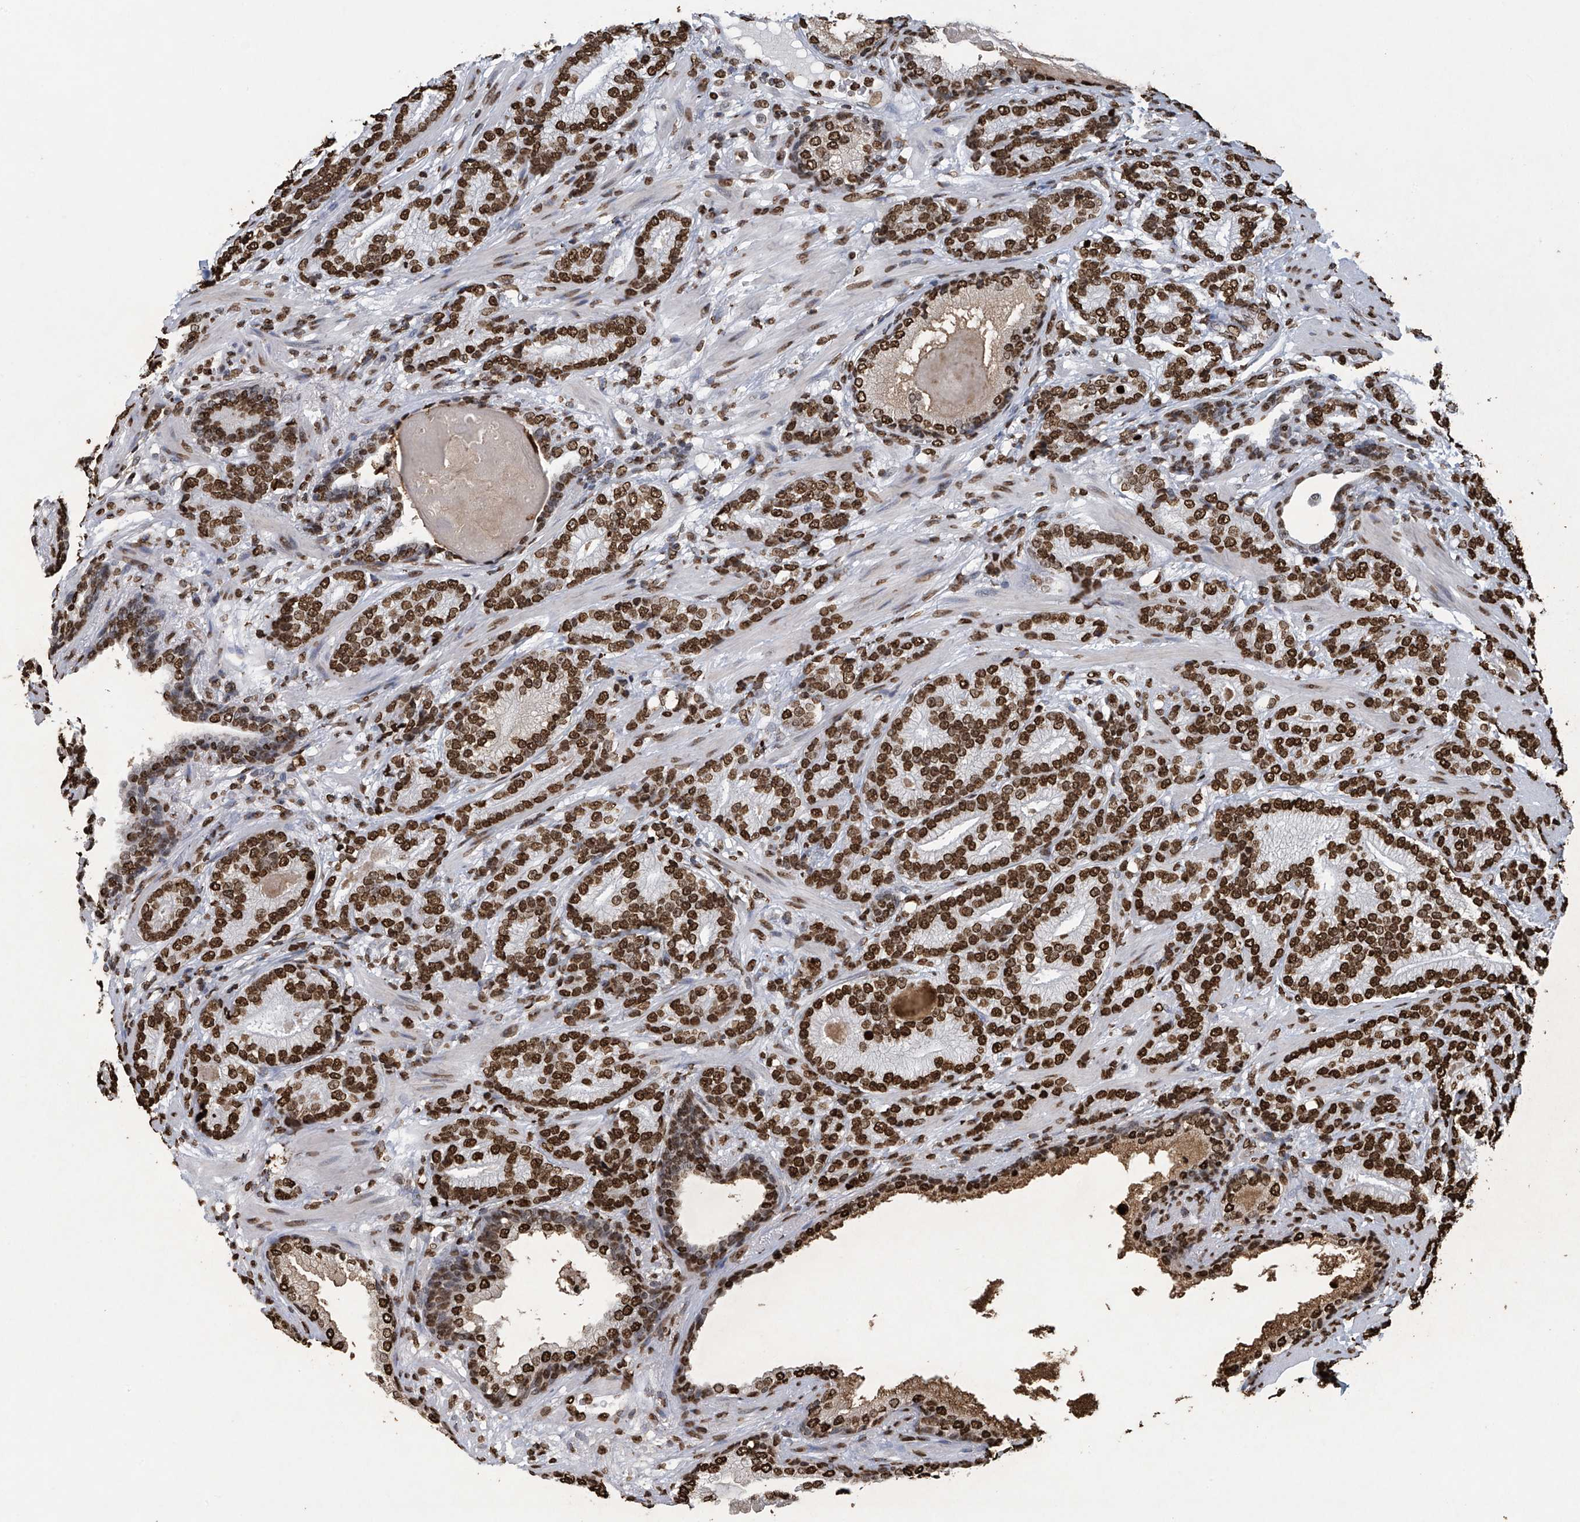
{"staining": {"intensity": "strong", "quantity": ">75%", "location": "nuclear"}, "tissue": "prostate cancer", "cell_type": "Tumor cells", "image_type": "cancer", "snomed": [{"axis": "morphology", "description": "Adenocarcinoma, High grade"}, {"axis": "topography", "description": "Prostate"}], "caption": "Brown immunohistochemical staining in human prostate high-grade adenocarcinoma displays strong nuclear expression in approximately >75% of tumor cells.", "gene": "H3-3A", "patient": {"sex": "male", "age": 61}}